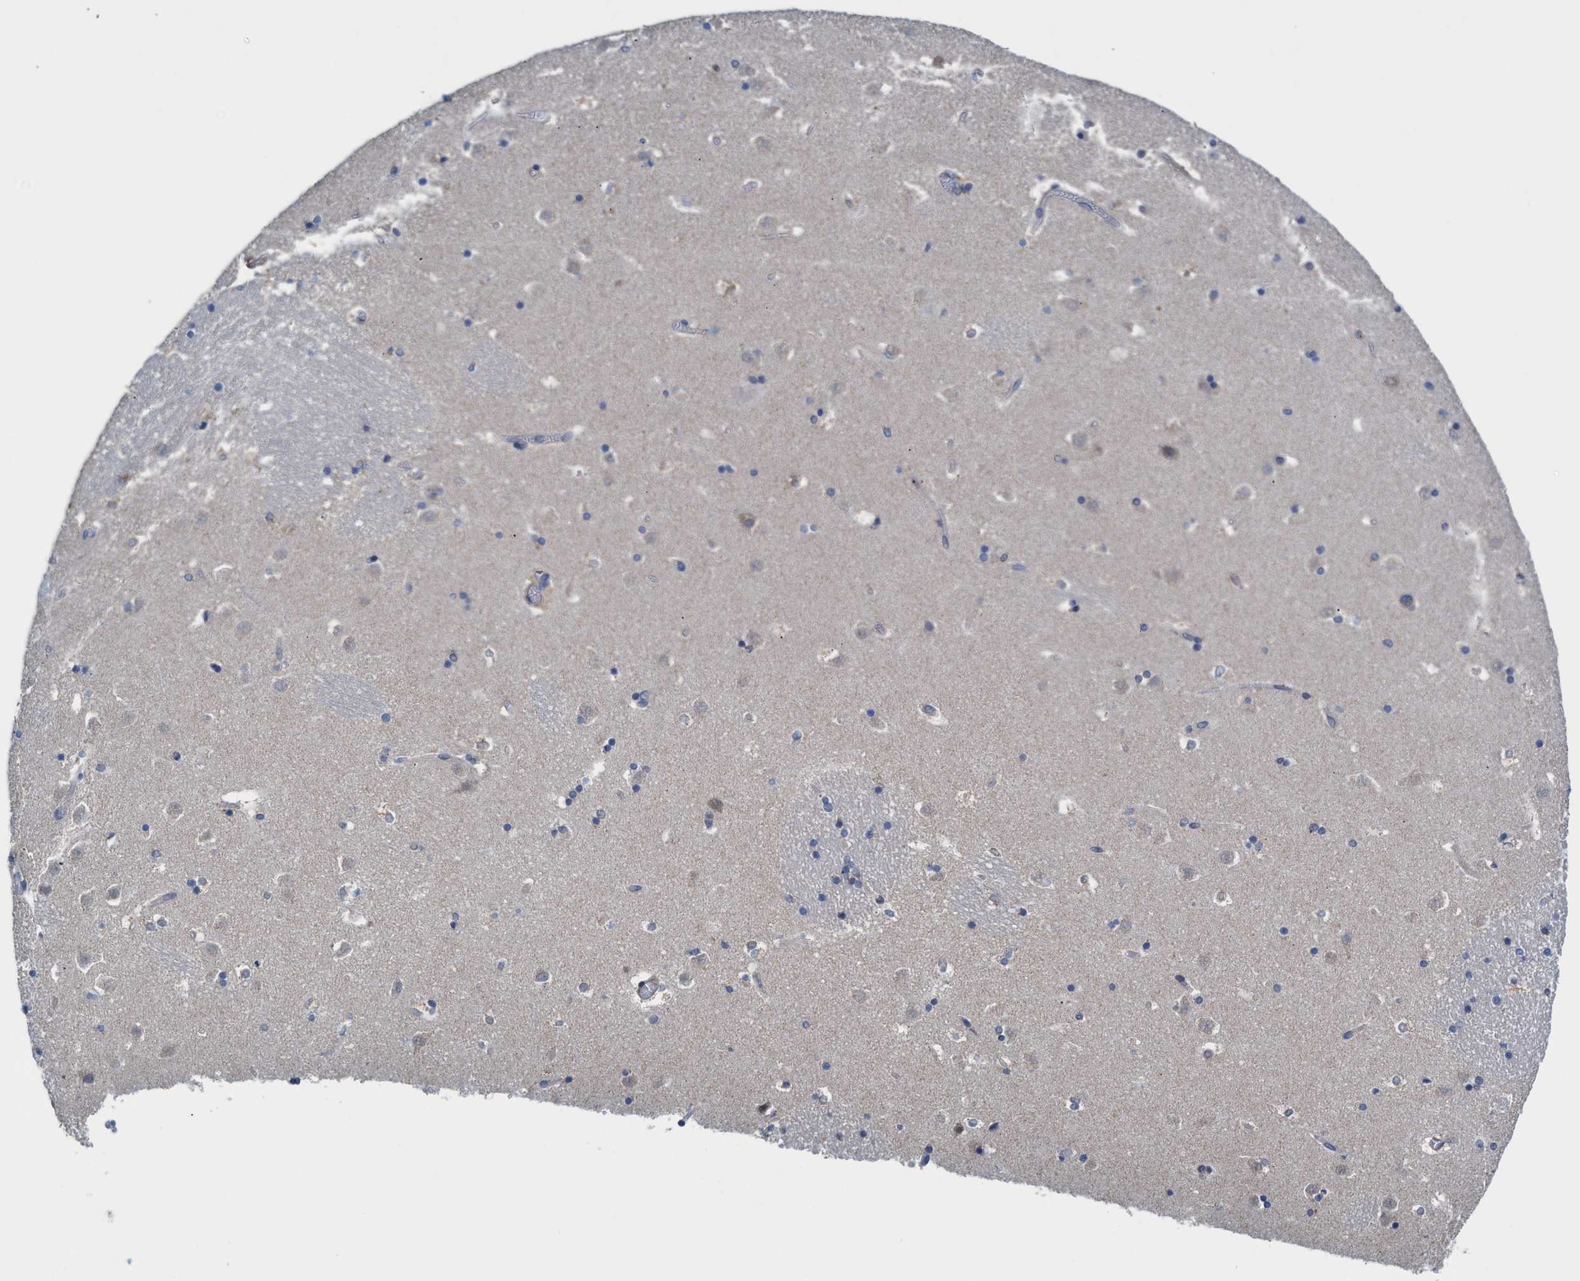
{"staining": {"intensity": "negative", "quantity": "none", "location": "none"}, "tissue": "caudate", "cell_type": "Glial cells", "image_type": "normal", "snomed": [{"axis": "morphology", "description": "Normal tissue, NOS"}, {"axis": "topography", "description": "Lateral ventricle wall"}], "caption": "The micrograph reveals no significant positivity in glial cells of caudate. (DAB immunohistochemistry, high magnification).", "gene": "MRM1", "patient": {"sex": "male", "age": 45}}